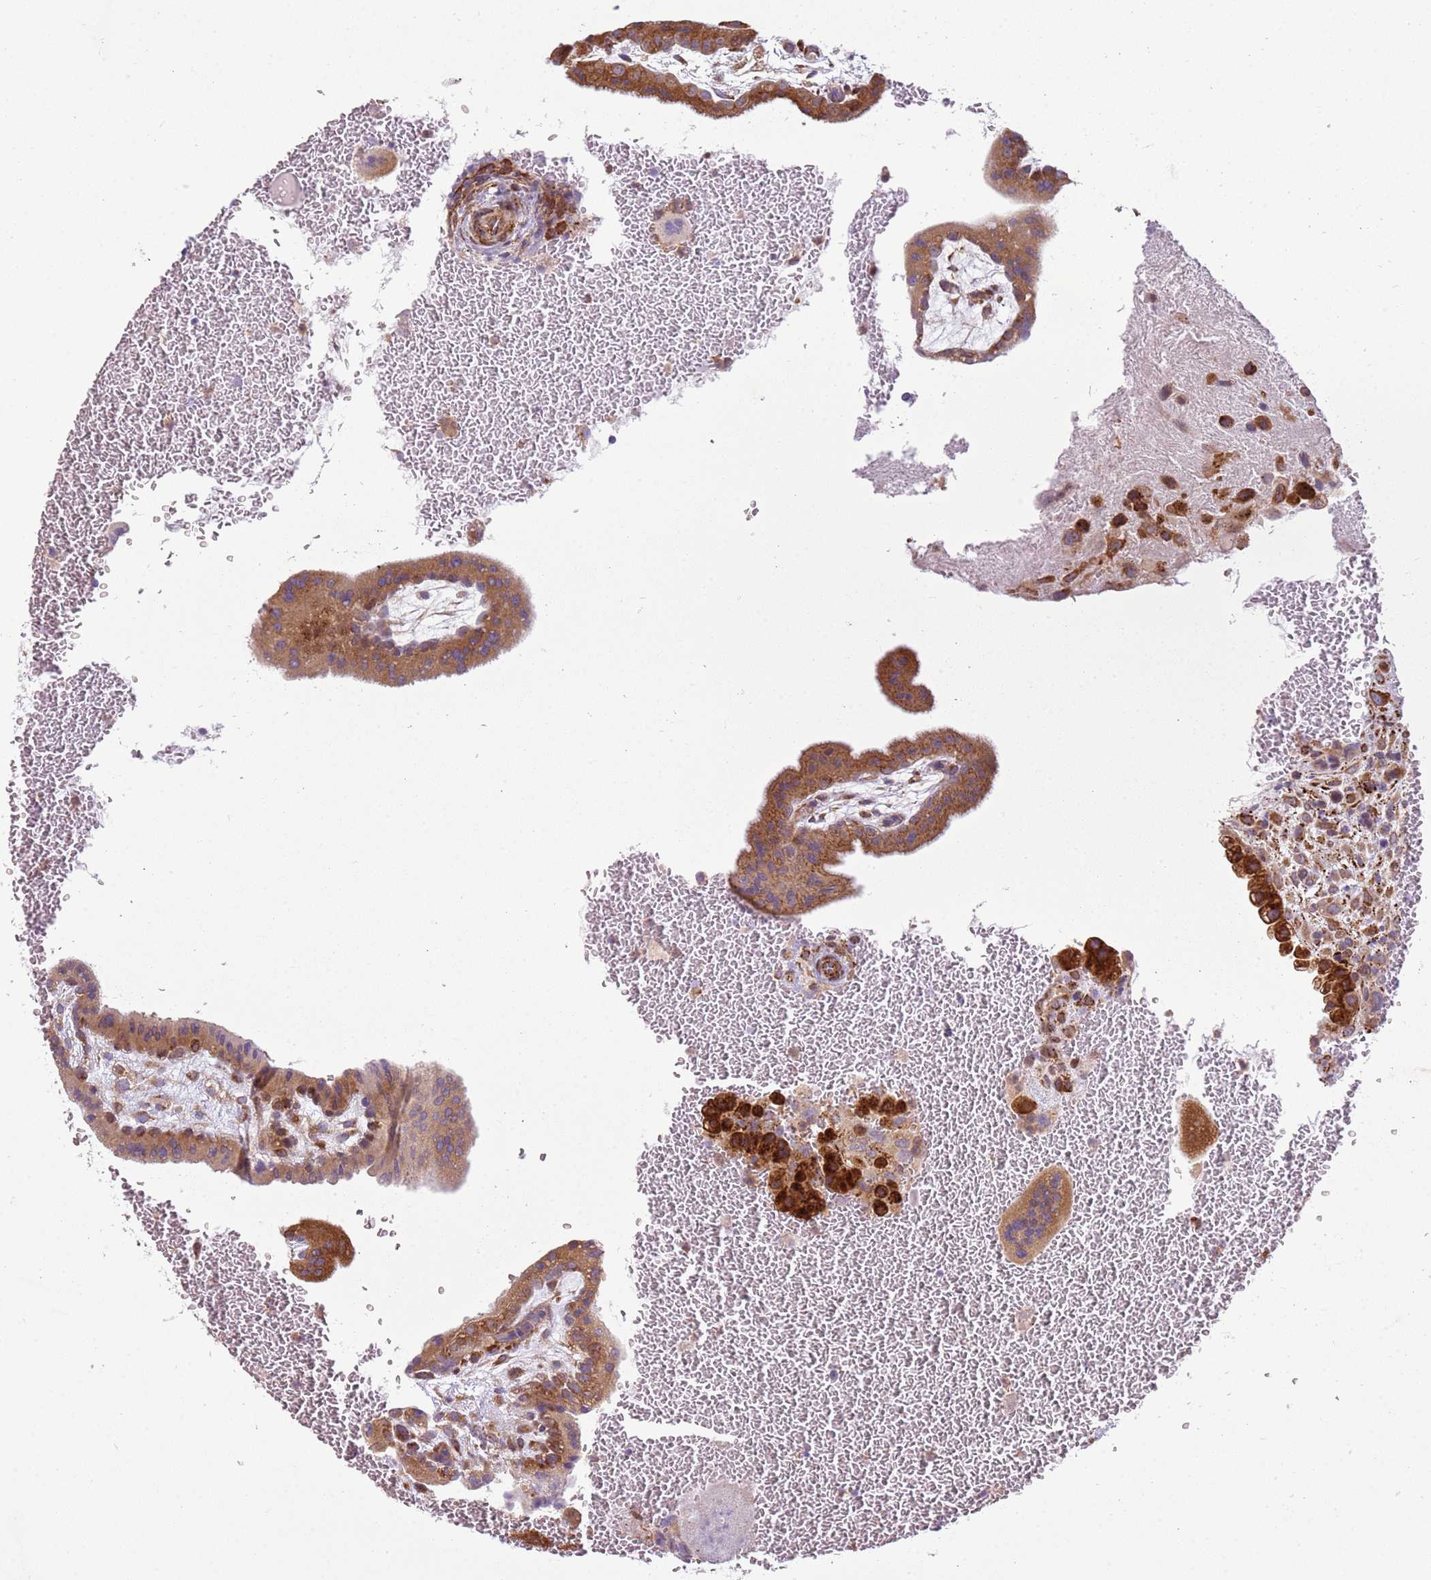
{"staining": {"intensity": "moderate", "quantity": ">75%", "location": "cytoplasmic/membranous"}, "tissue": "placenta", "cell_type": "Trophoblastic cells", "image_type": "normal", "snomed": [{"axis": "morphology", "description": "Normal tissue, NOS"}, {"axis": "topography", "description": "Placenta"}], "caption": "This is a photomicrograph of immunohistochemistry staining of benign placenta, which shows moderate positivity in the cytoplasmic/membranous of trophoblastic cells.", "gene": "PVRIG", "patient": {"sex": "female", "age": 35}}